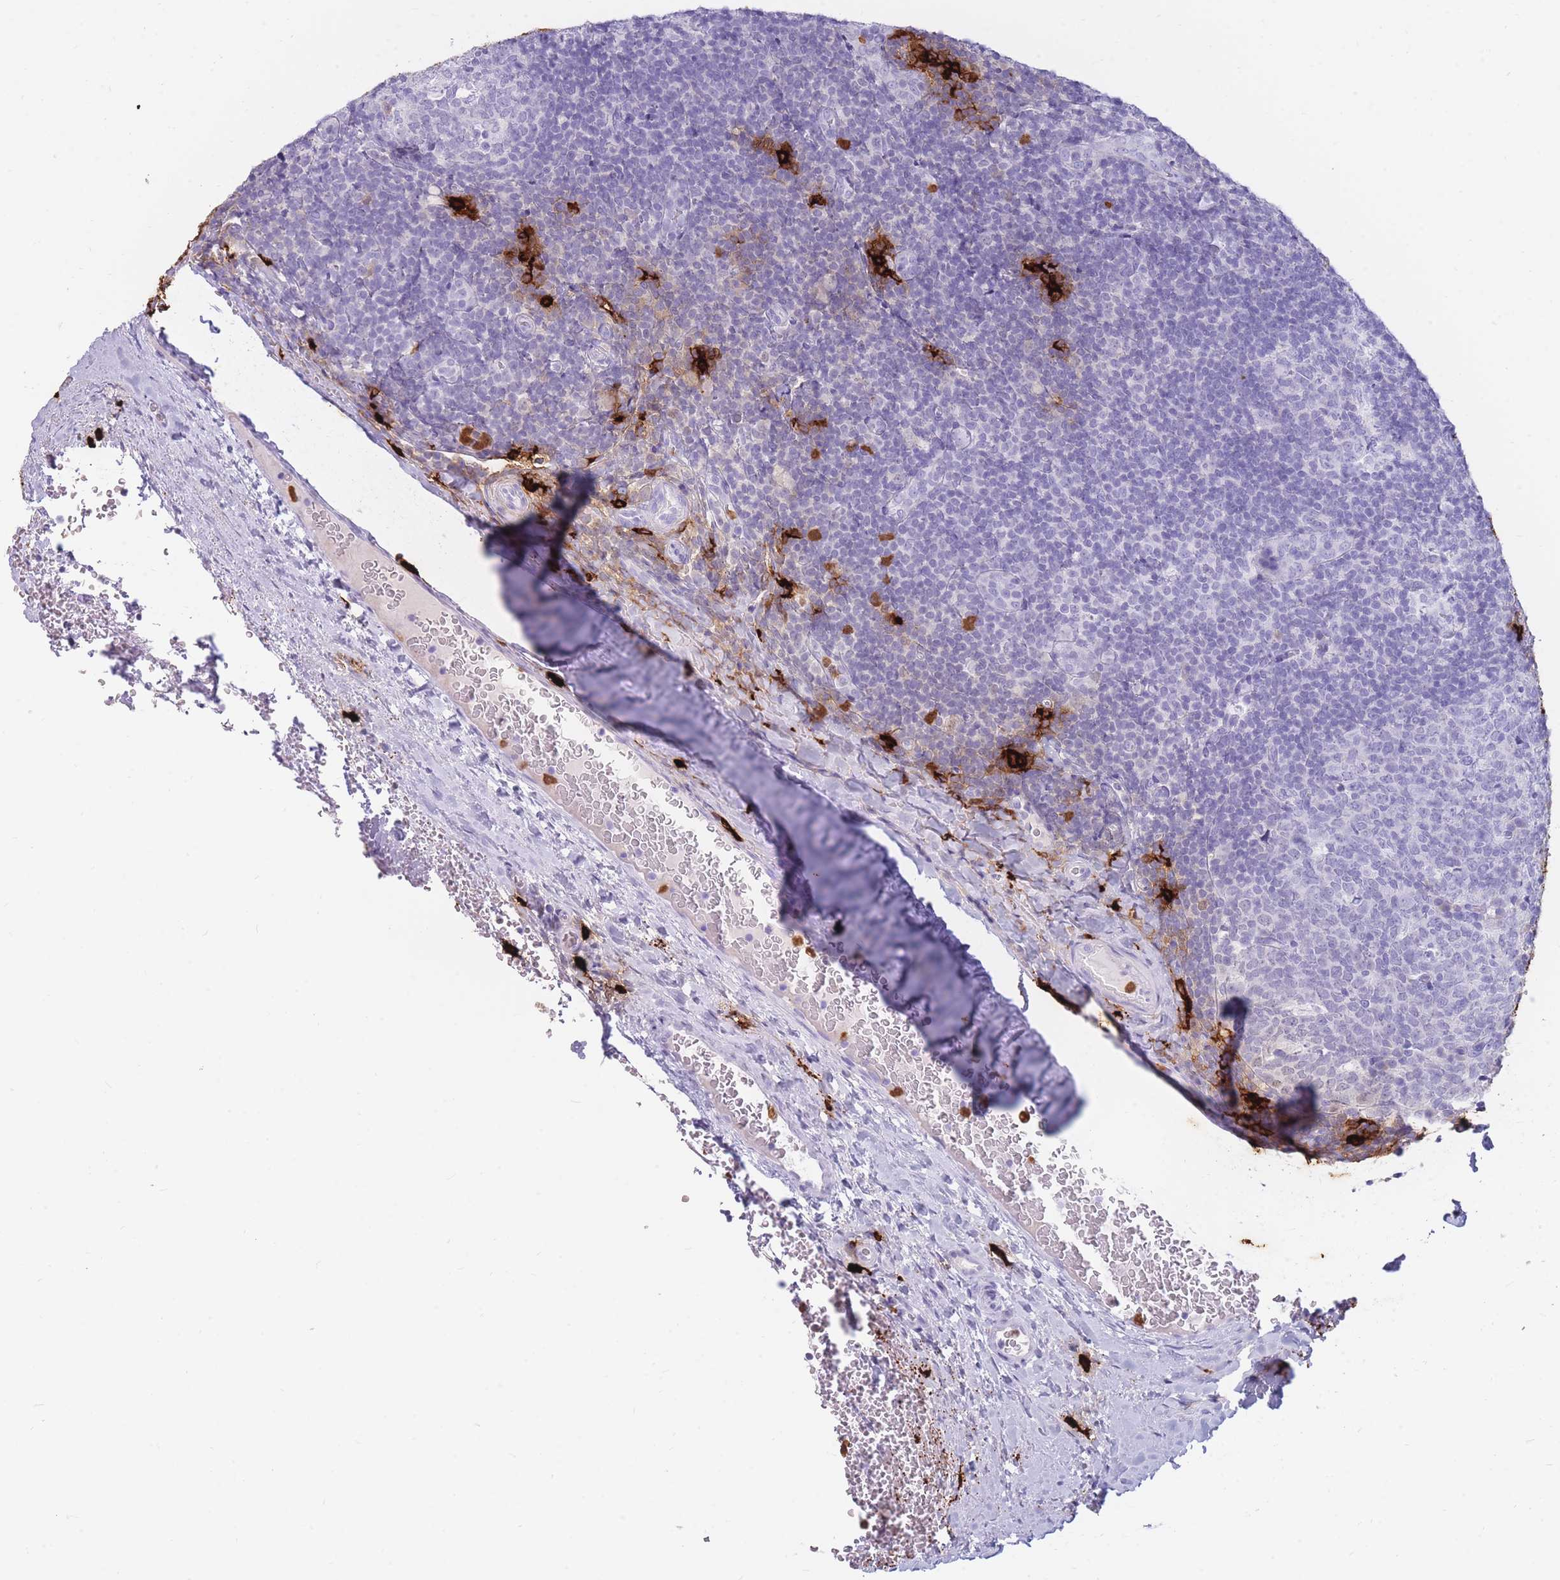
{"staining": {"intensity": "negative", "quantity": "none", "location": "none"}, "tissue": "tonsil", "cell_type": "Germinal center cells", "image_type": "normal", "snomed": [{"axis": "morphology", "description": "Normal tissue, NOS"}, {"axis": "topography", "description": "Tonsil"}], "caption": "IHC of unremarkable tonsil shows no positivity in germinal center cells. (DAB IHC with hematoxylin counter stain).", "gene": "TPSAB1", "patient": {"sex": "male", "age": 17}}